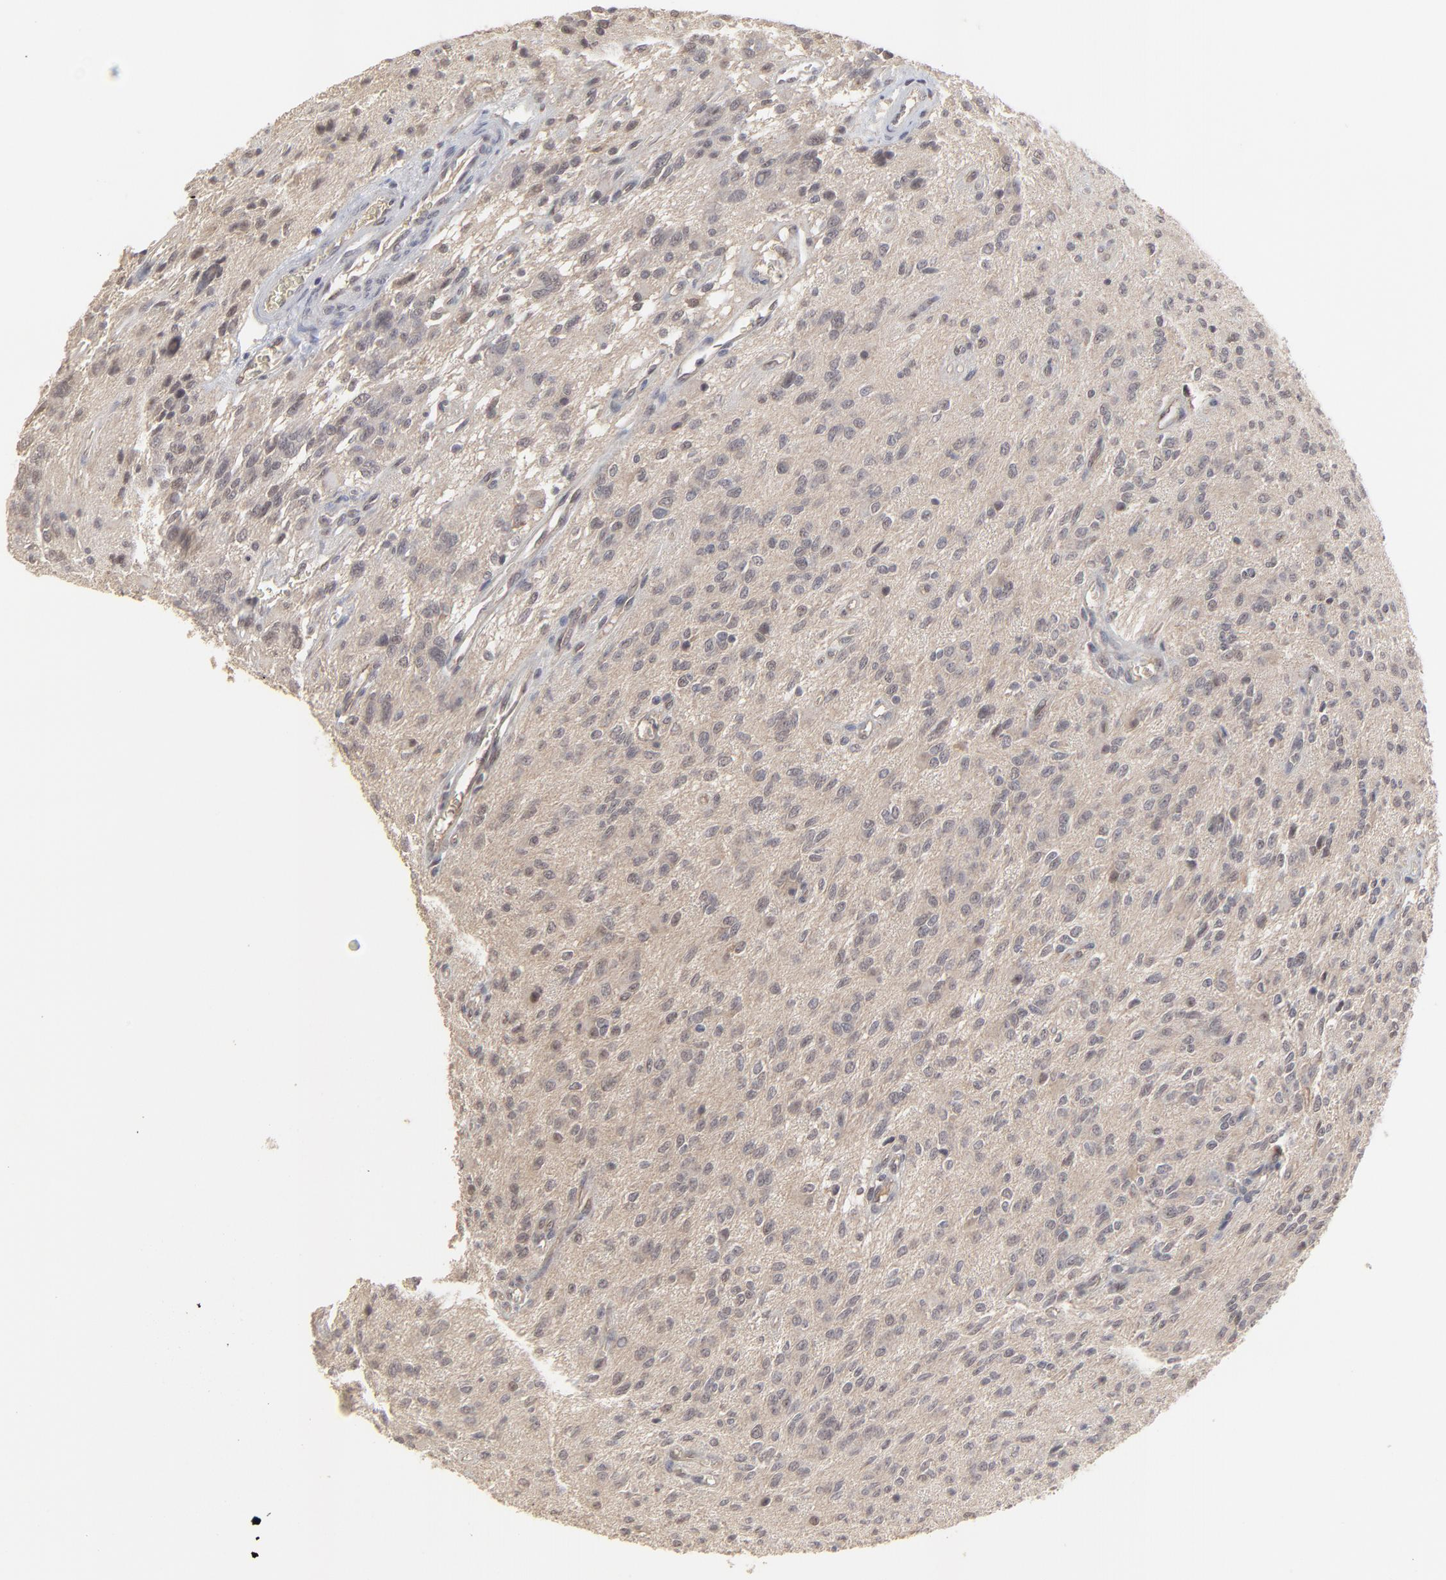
{"staining": {"intensity": "weak", "quantity": "<25%", "location": "nuclear"}, "tissue": "glioma", "cell_type": "Tumor cells", "image_type": "cancer", "snomed": [{"axis": "morphology", "description": "Glioma, malignant, Low grade"}, {"axis": "topography", "description": "Brain"}], "caption": "Immunohistochemistry (IHC) micrograph of neoplastic tissue: human malignant glioma (low-grade) stained with DAB shows no significant protein expression in tumor cells.", "gene": "FAM199X", "patient": {"sex": "female", "age": 15}}